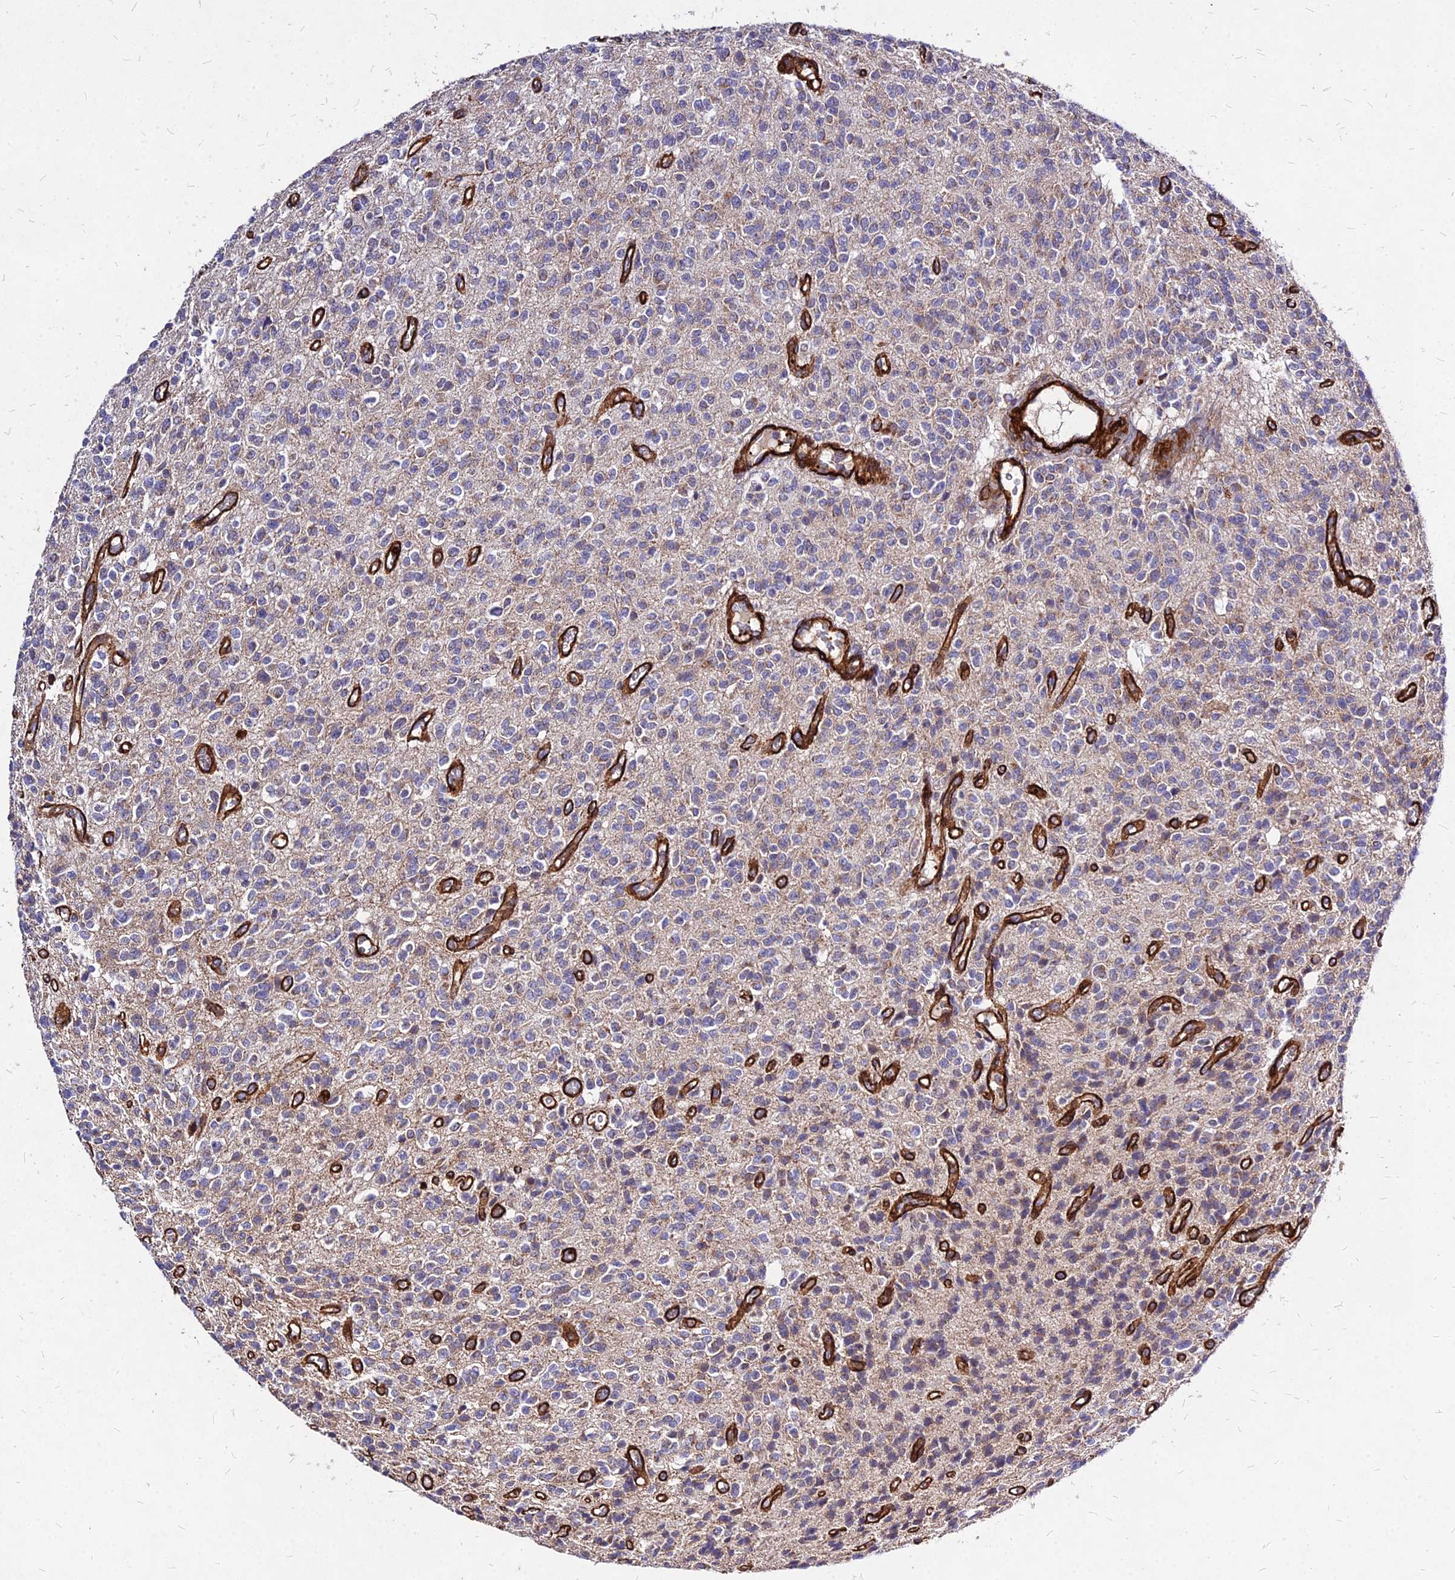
{"staining": {"intensity": "weak", "quantity": "<25%", "location": "cytoplasmic/membranous"}, "tissue": "glioma", "cell_type": "Tumor cells", "image_type": "cancer", "snomed": [{"axis": "morphology", "description": "Glioma, malignant, High grade"}, {"axis": "topography", "description": "Brain"}], "caption": "This image is of glioma stained with immunohistochemistry (IHC) to label a protein in brown with the nuclei are counter-stained blue. There is no staining in tumor cells.", "gene": "EFCC1", "patient": {"sex": "male", "age": 34}}